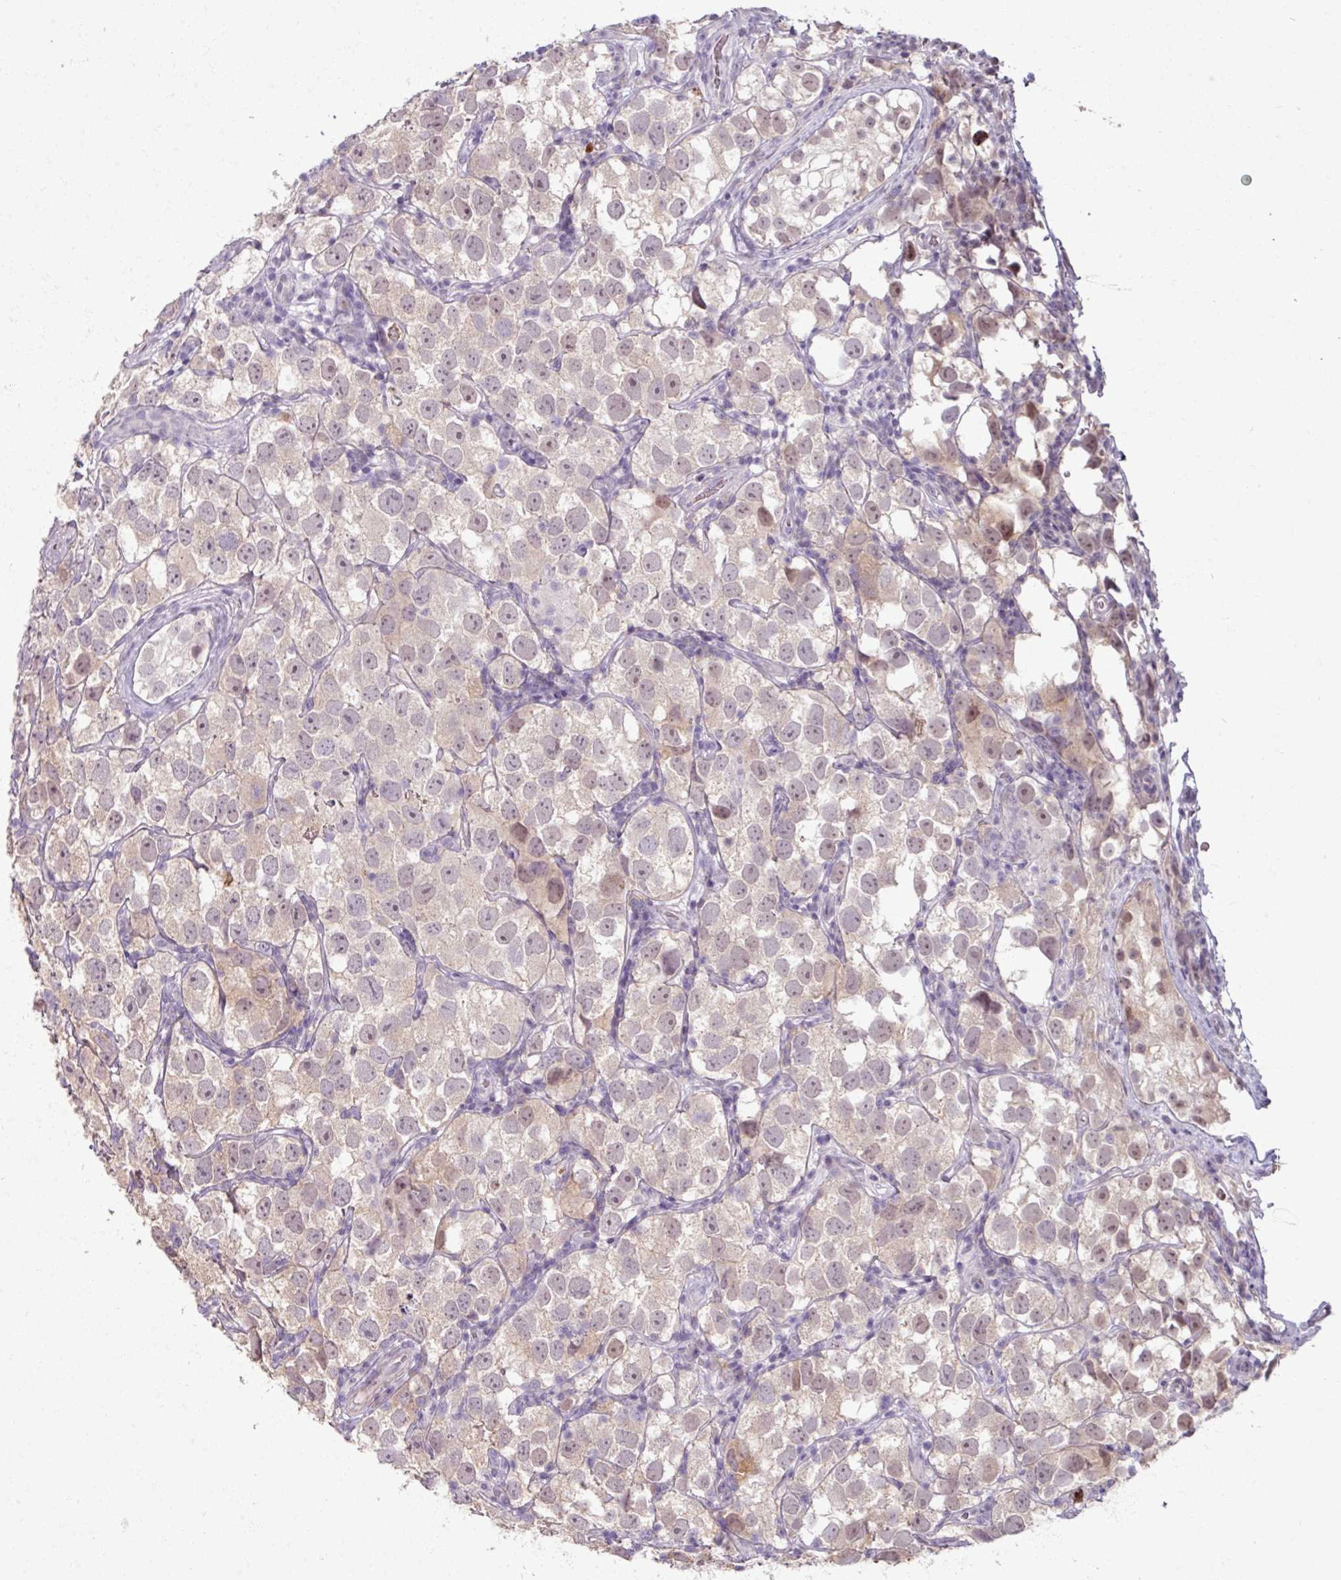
{"staining": {"intensity": "weak", "quantity": "25%-75%", "location": "cytoplasmic/membranous"}, "tissue": "testis cancer", "cell_type": "Tumor cells", "image_type": "cancer", "snomed": [{"axis": "morphology", "description": "Seminoma, NOS"}, {"axis": "topography", "description": "Testis"}], "caption": "Immunohistochemistry (IHC) (DAB (3,3'-diaminobenzidine)) staining of human testis cancer reveals weak cytoplasmic/membranous protein positivity in about 25%-75% of tumor cells.", "gene": "PNMA6A", "patient": {"sex": "male", "age": 26}}